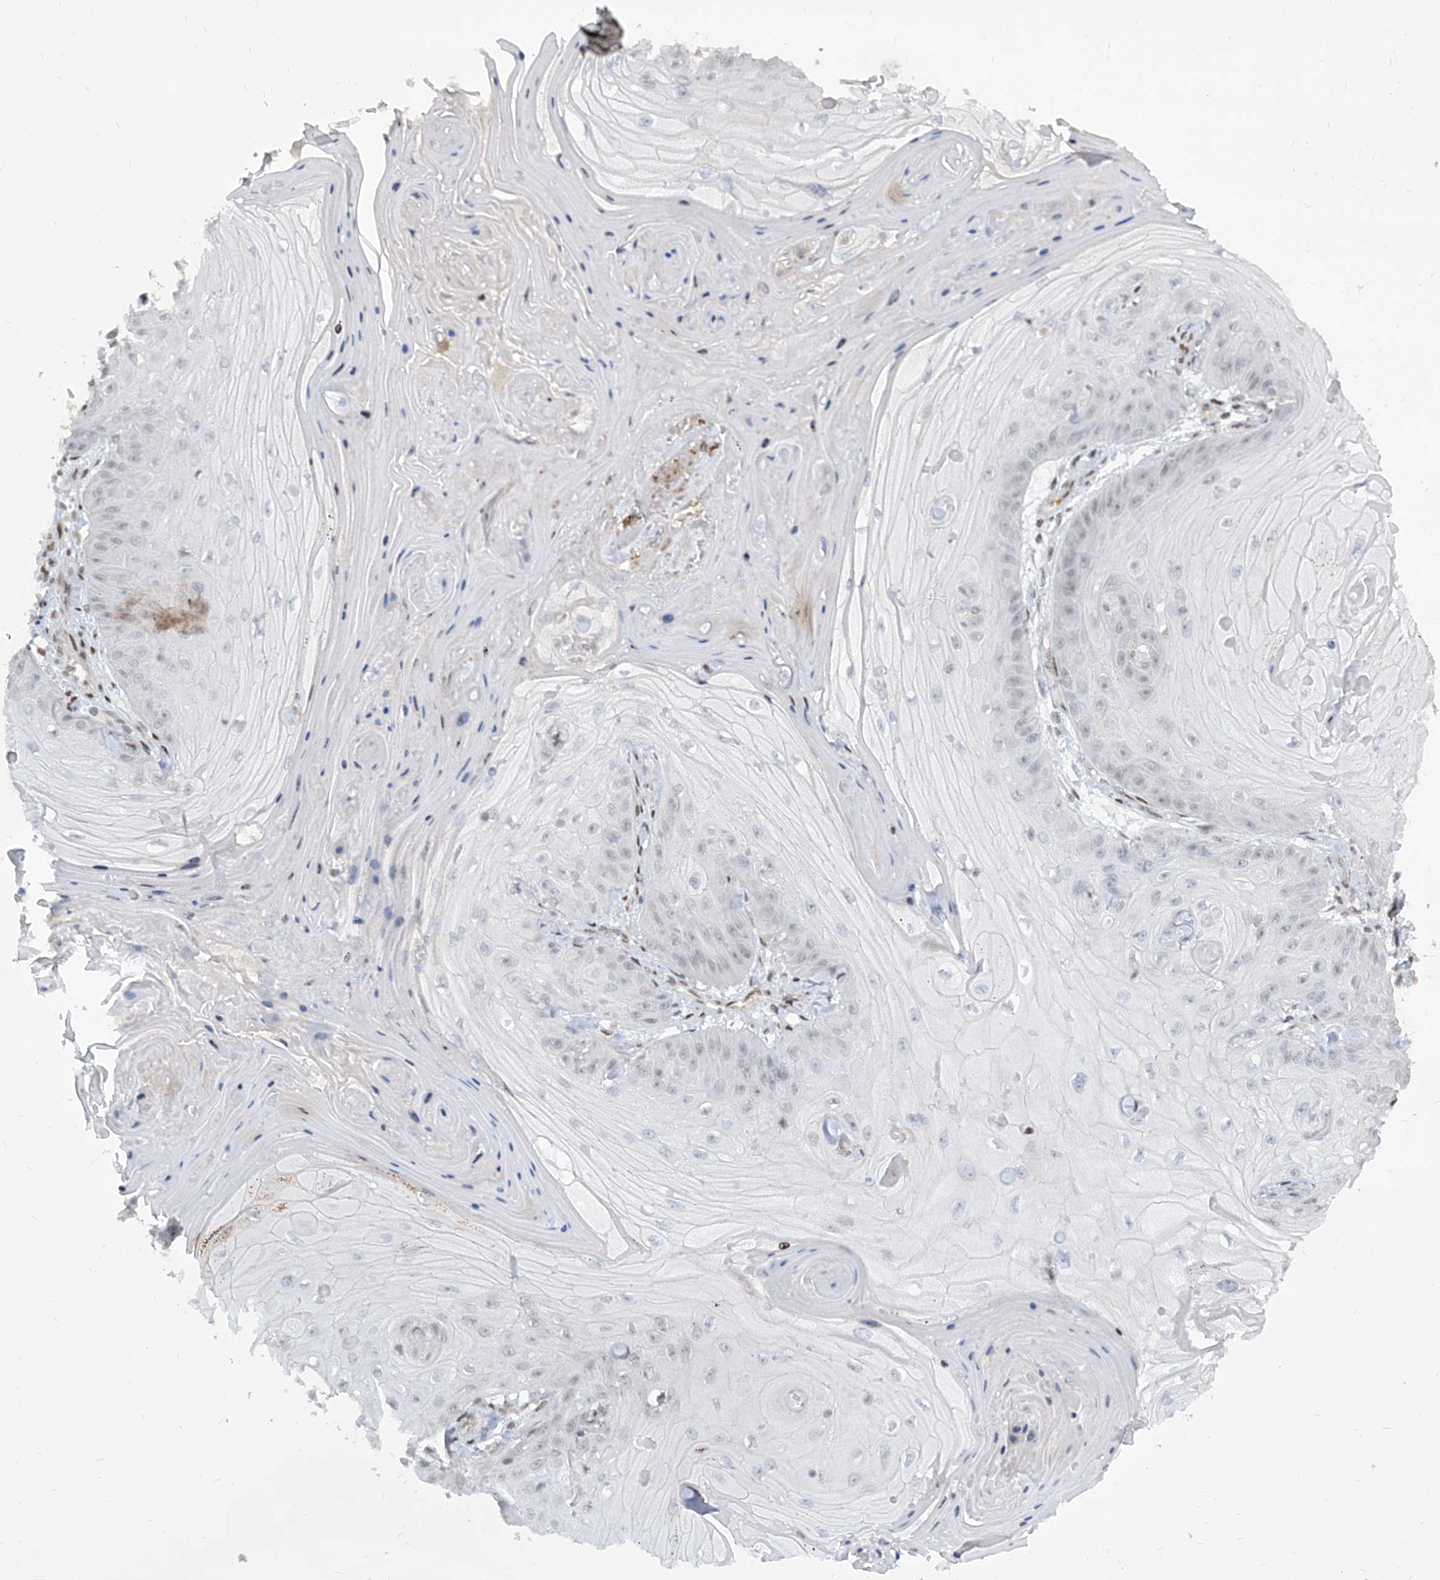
{"staining": {"intensity": "negative", "quantity": "none", "location": "none"}, "tissue": "skin cancer", "cell_type": "Tumor cells", "image_type": "cancer", "snomed": [{"axis": "morphology", "description": "Squamous cell carcinoma, NOS"}, {"axis": "topography", "description": "Skin"}], "caption": "The IHC histopathology image has no significant positivity in tumor cells of skin cancer (squamous cell carcinoma) tissue. Nuclei are stained in blue.", "gene": "IRF2", "patient": {"sex": "male", "age": 74}}